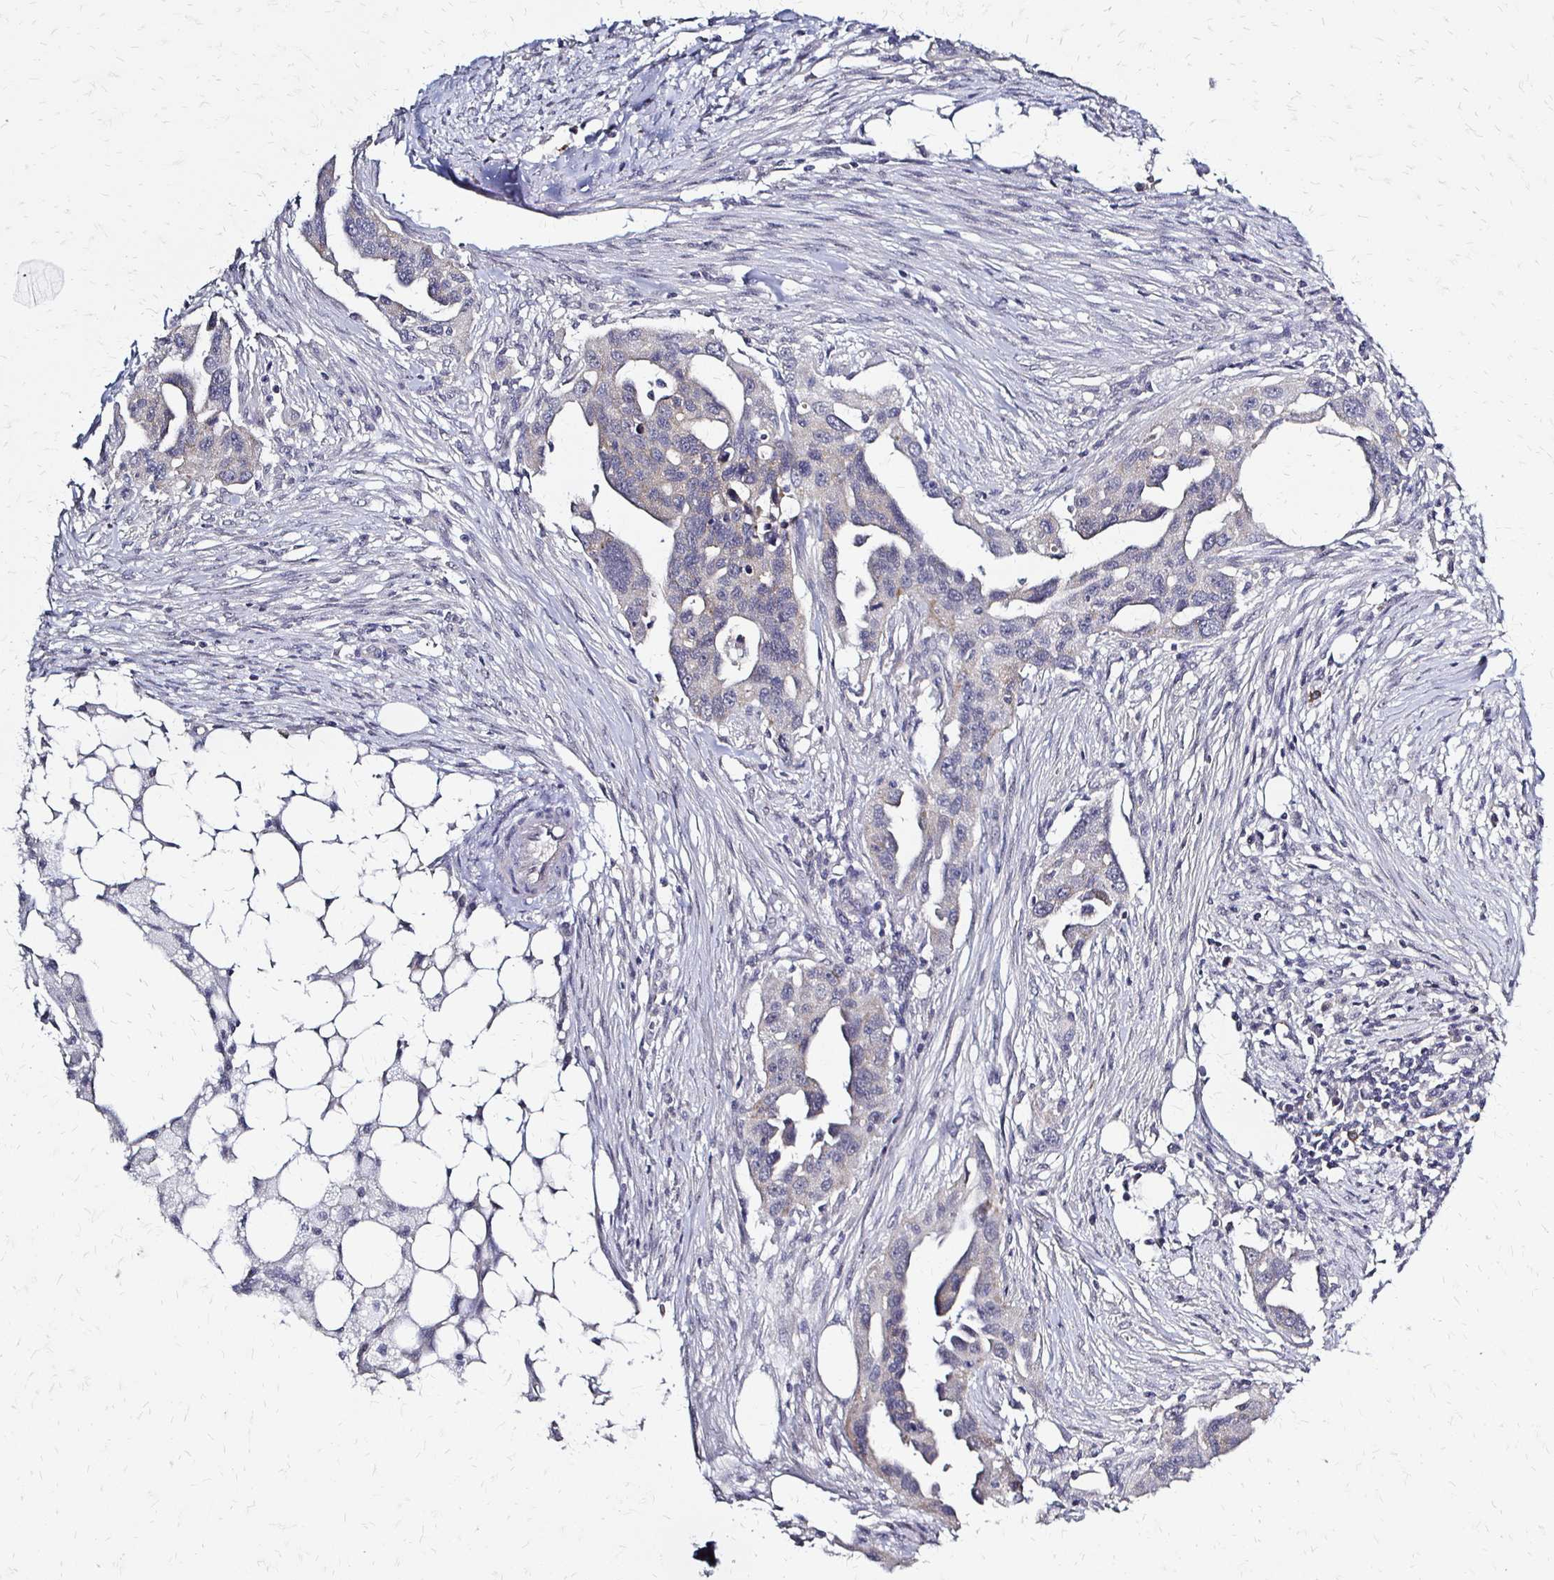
{"staining": {"intensity": "negative", "quantity": "none", "location": "none"}, "tissue": "ovarian cancer", "cell_type": "Tumor cells", "image_type": "cancer", "snomed": [{"axis": "morphology", "description": "Carcinoma, endometroid"}, {"axis": "morphology", "description": "Cystadenocarcinoma, serous, NOS"}, {"axis": "topography", "description": "Ovary"}], "caption": "DAB (3,3'-diaminobenzidine) immunohistochemical staining of human ovarian endometroid carcinoma shows no significant expression in tumor cells.", "gene": "SLC9A9", "patient": {"sex": "female", "age": 45}}